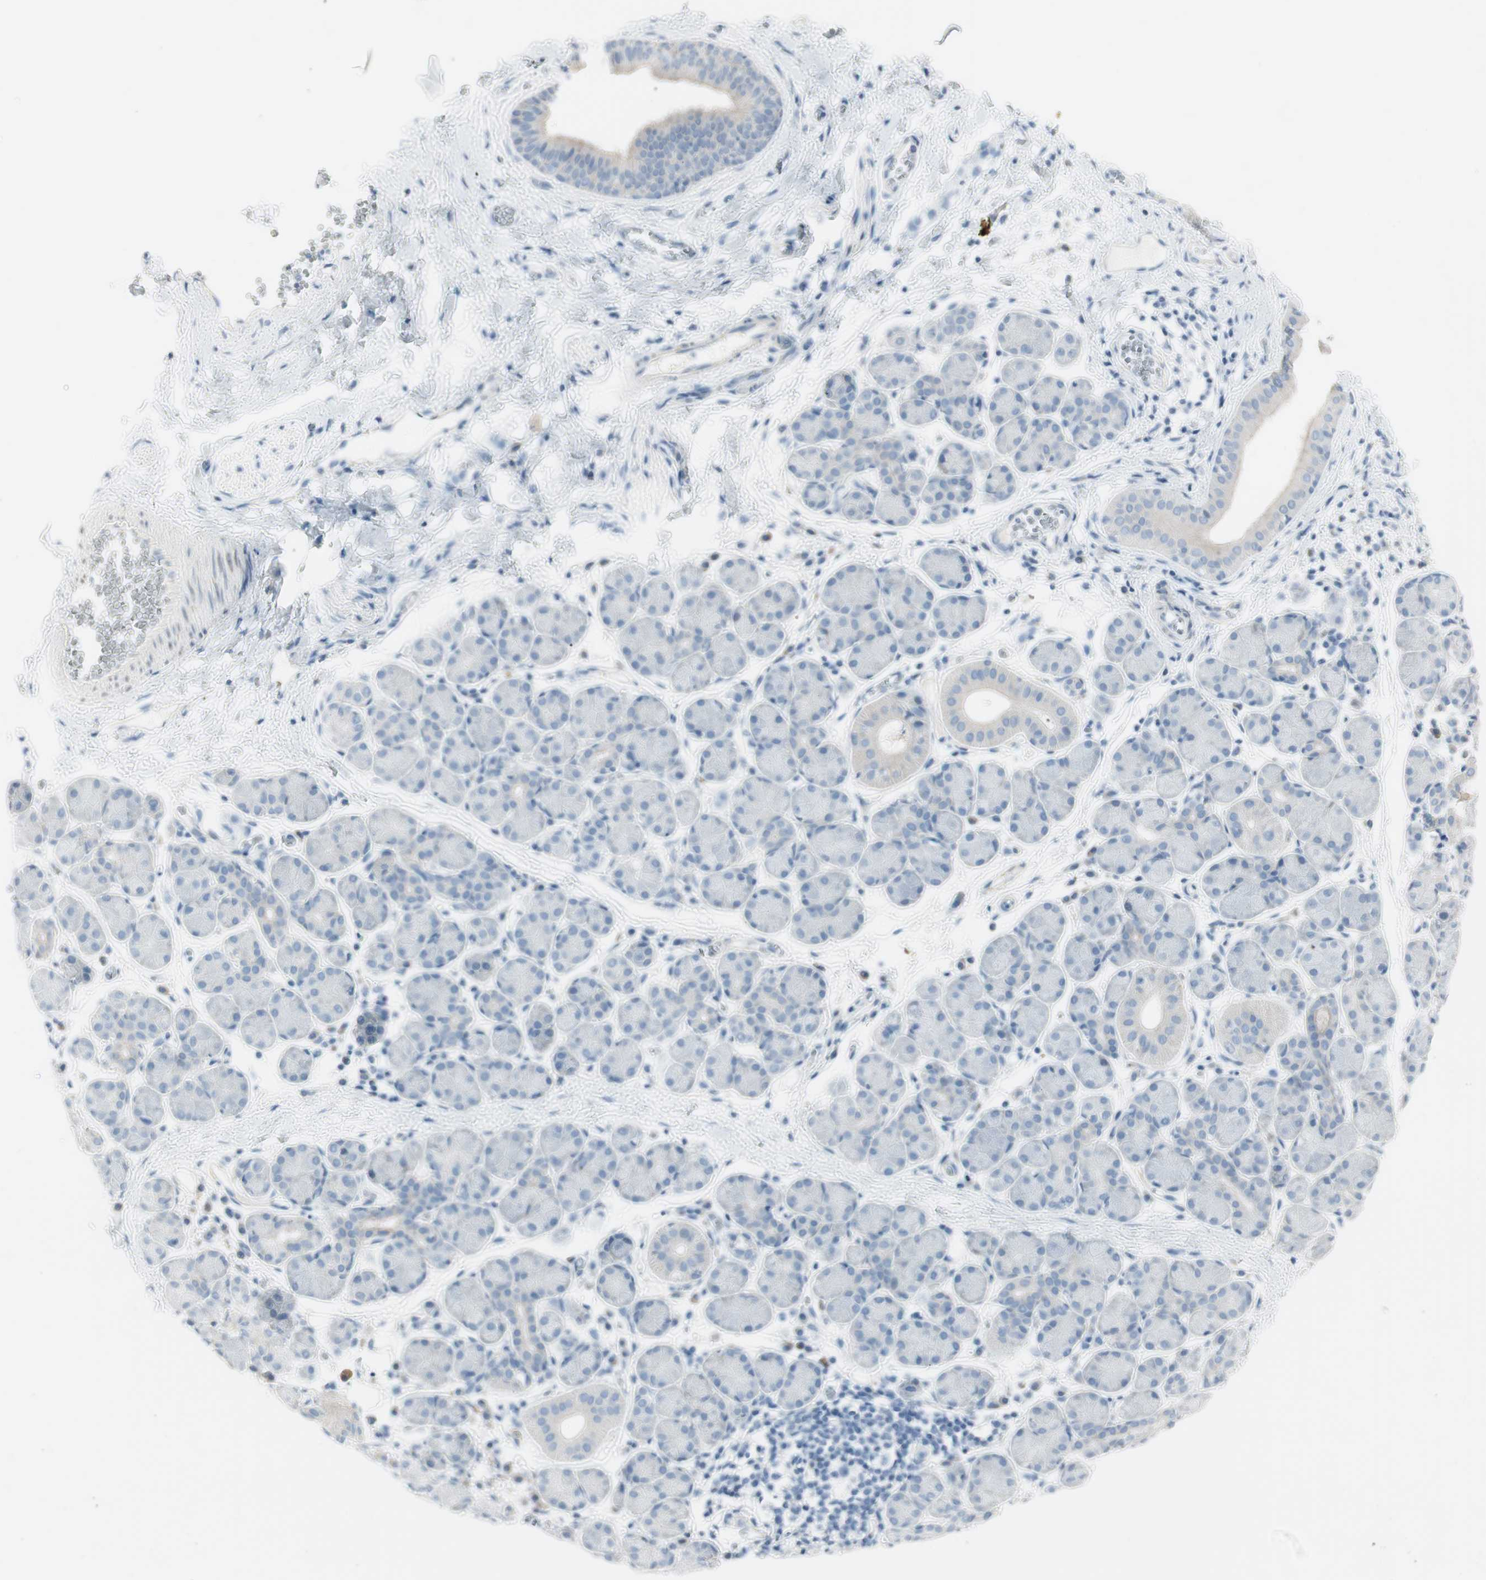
{"staining": {"intensity": "negative", "quantity": "none", "location": "none"}, "tissue": "salivary gland", "cell_type": "Glandular cells", "image_type": "normal", "snomed": [{"axis": "morphology", "description": "Normal tissue, NOS"}, {"axis": "morphology", "description": "Inflammation, NOS"}, {"axis": "topography", "description": "Lymph node"}, {"axis": "topography", "description": "Salivary gland"}], "caption": "This is an IHC histopathology image of normal human salivary gland. There is no expression in glandular cells.", "gene": "CDHR5", "patient": {"sex": "male", "age": 3}}